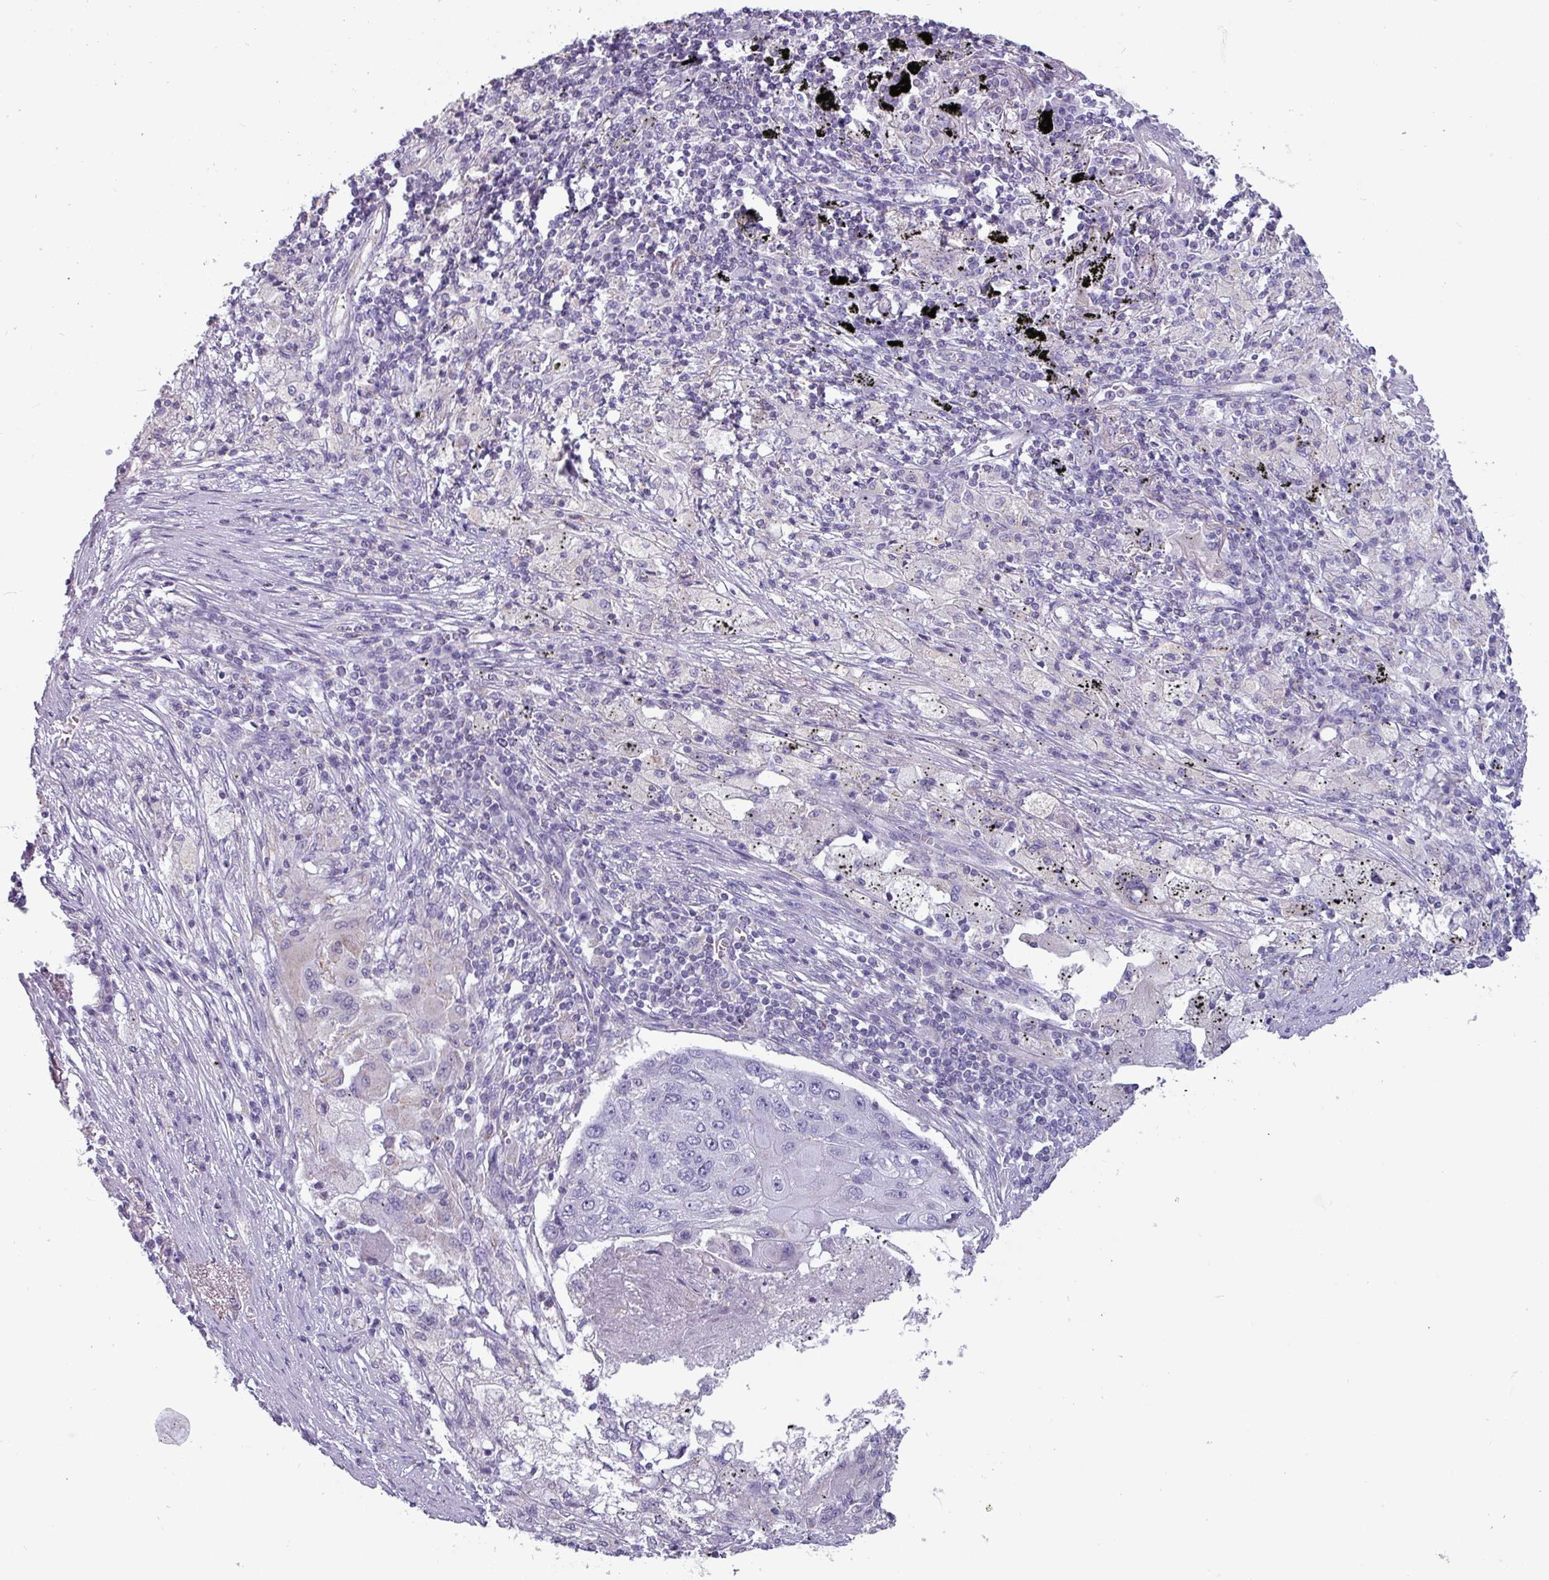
{"staining": {"intensity": "negative", "quantity": "none", "location": "none"}, "tissue": "lung cancer", "cell_type": "Tumor cells", "image_type": "cancer", "snomed": [{"axis": "morphology", "description": "Squamous cell carcinoma, NOS"}, {"axis": "topography", "description": "Lung"}], "caption": "This histopathology image is of lung cancer stained with immunohistochemistry (IHC) to label a protein in brown with the nuclei are counter-stained blue. There is no expression in tumor cells.", "gene": "CAMK1", "patient": {"sex": "female", "age": 63}}